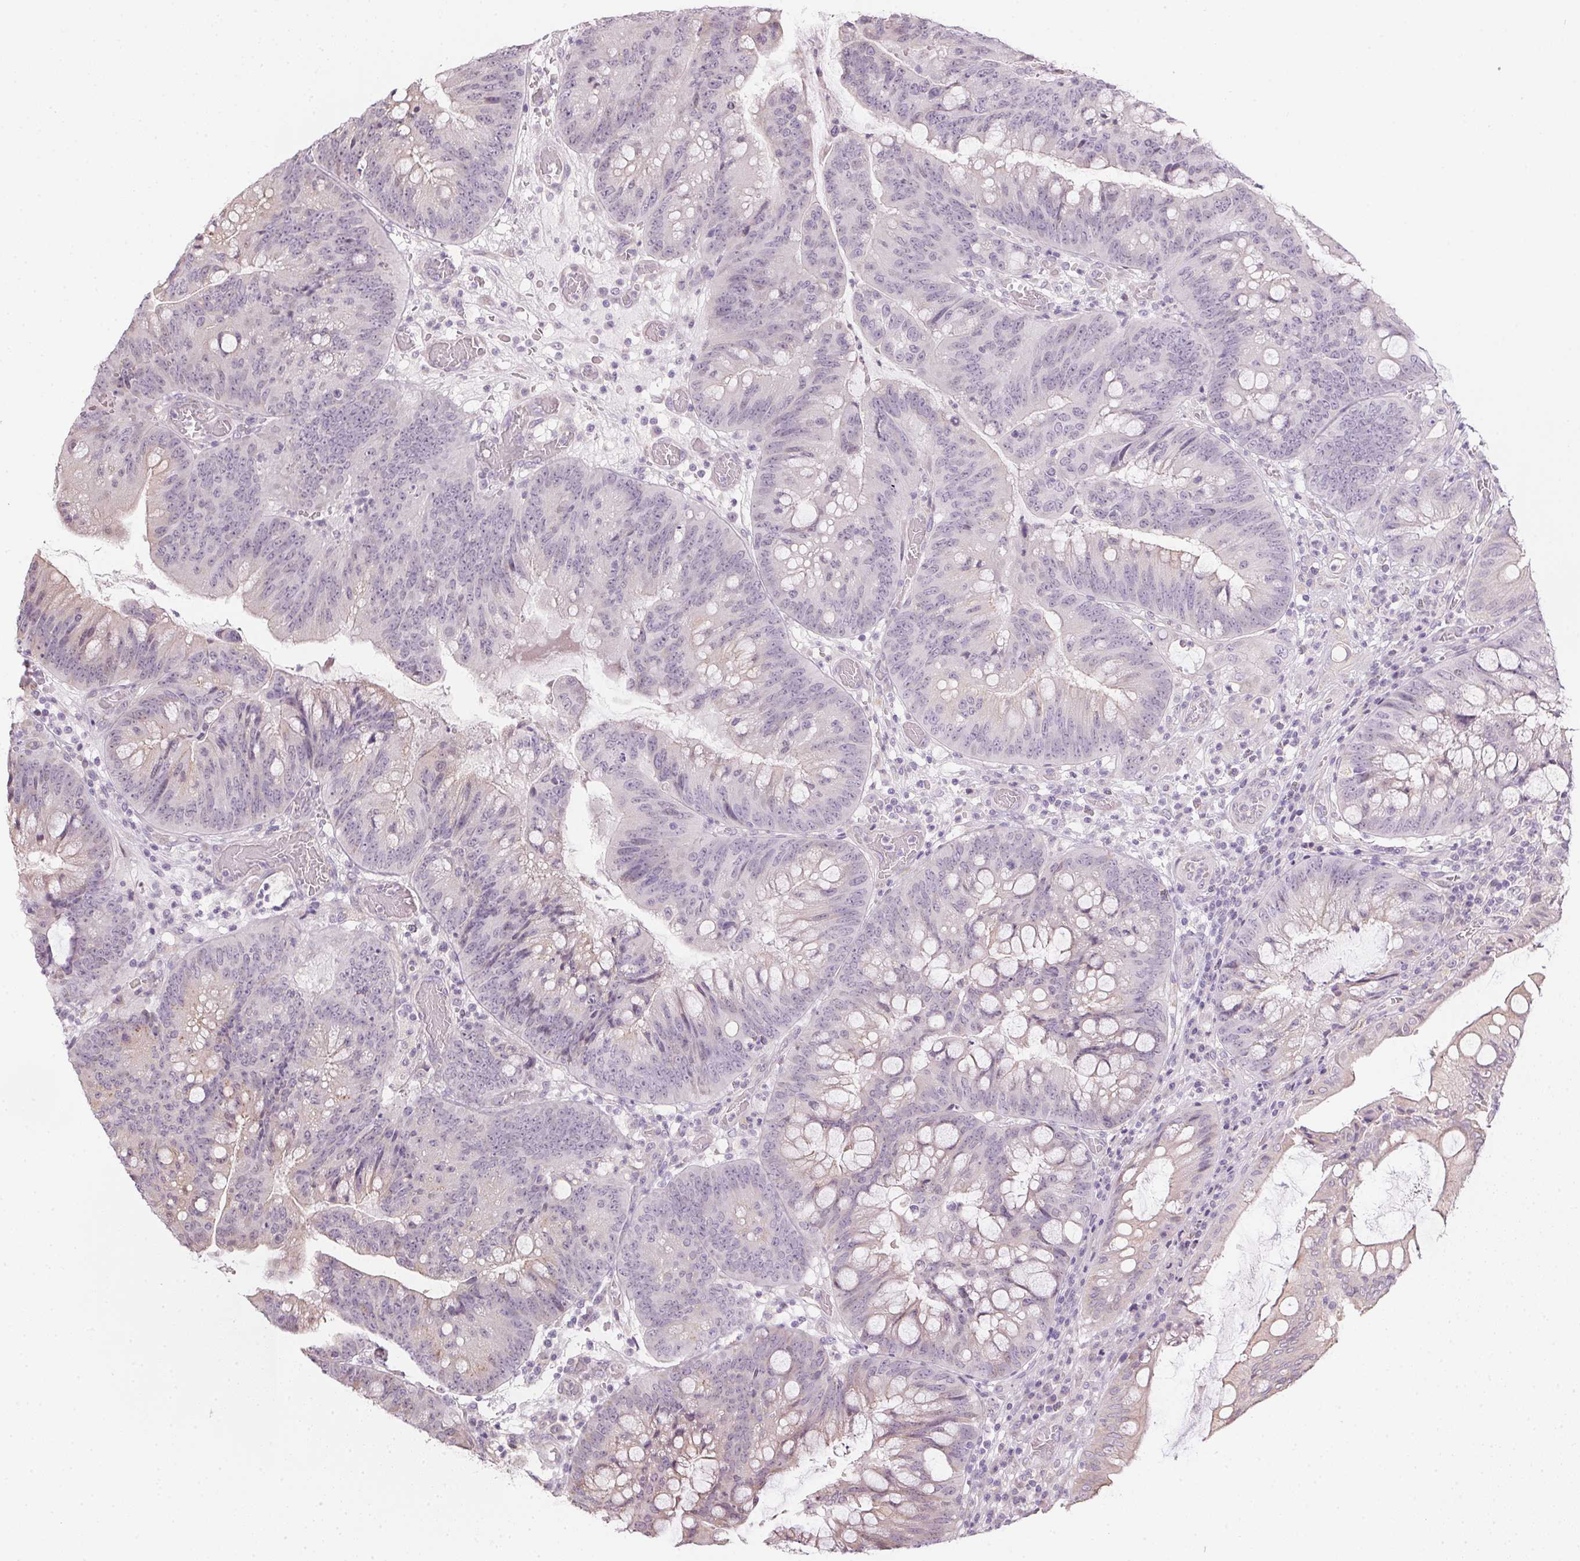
{"staining": {"intensity": "negative", "quantity": "none", "location": "none"}, "tissue": "colorectal cancer", "cell_type": "Tumor cells", "image_type": "cancer", "snomed": [{"axis": "morphology", "description": "Adenocarcinoma, NOS"}, {"axis": "topography", "description": "Colon"}], "caption": "Colorectal cancer was stained to show a protein in brown. There is no significant staining in tumor cells. (Stains: DAB (3,3'-diaminobenzidine) immunohistochemistry (IHC) with hematoxylin counter stain, Microscopy: brightfield microscopy at high magnification).", "gene": "CTCFL", "patient": {"sex": "male", "age": 62}}